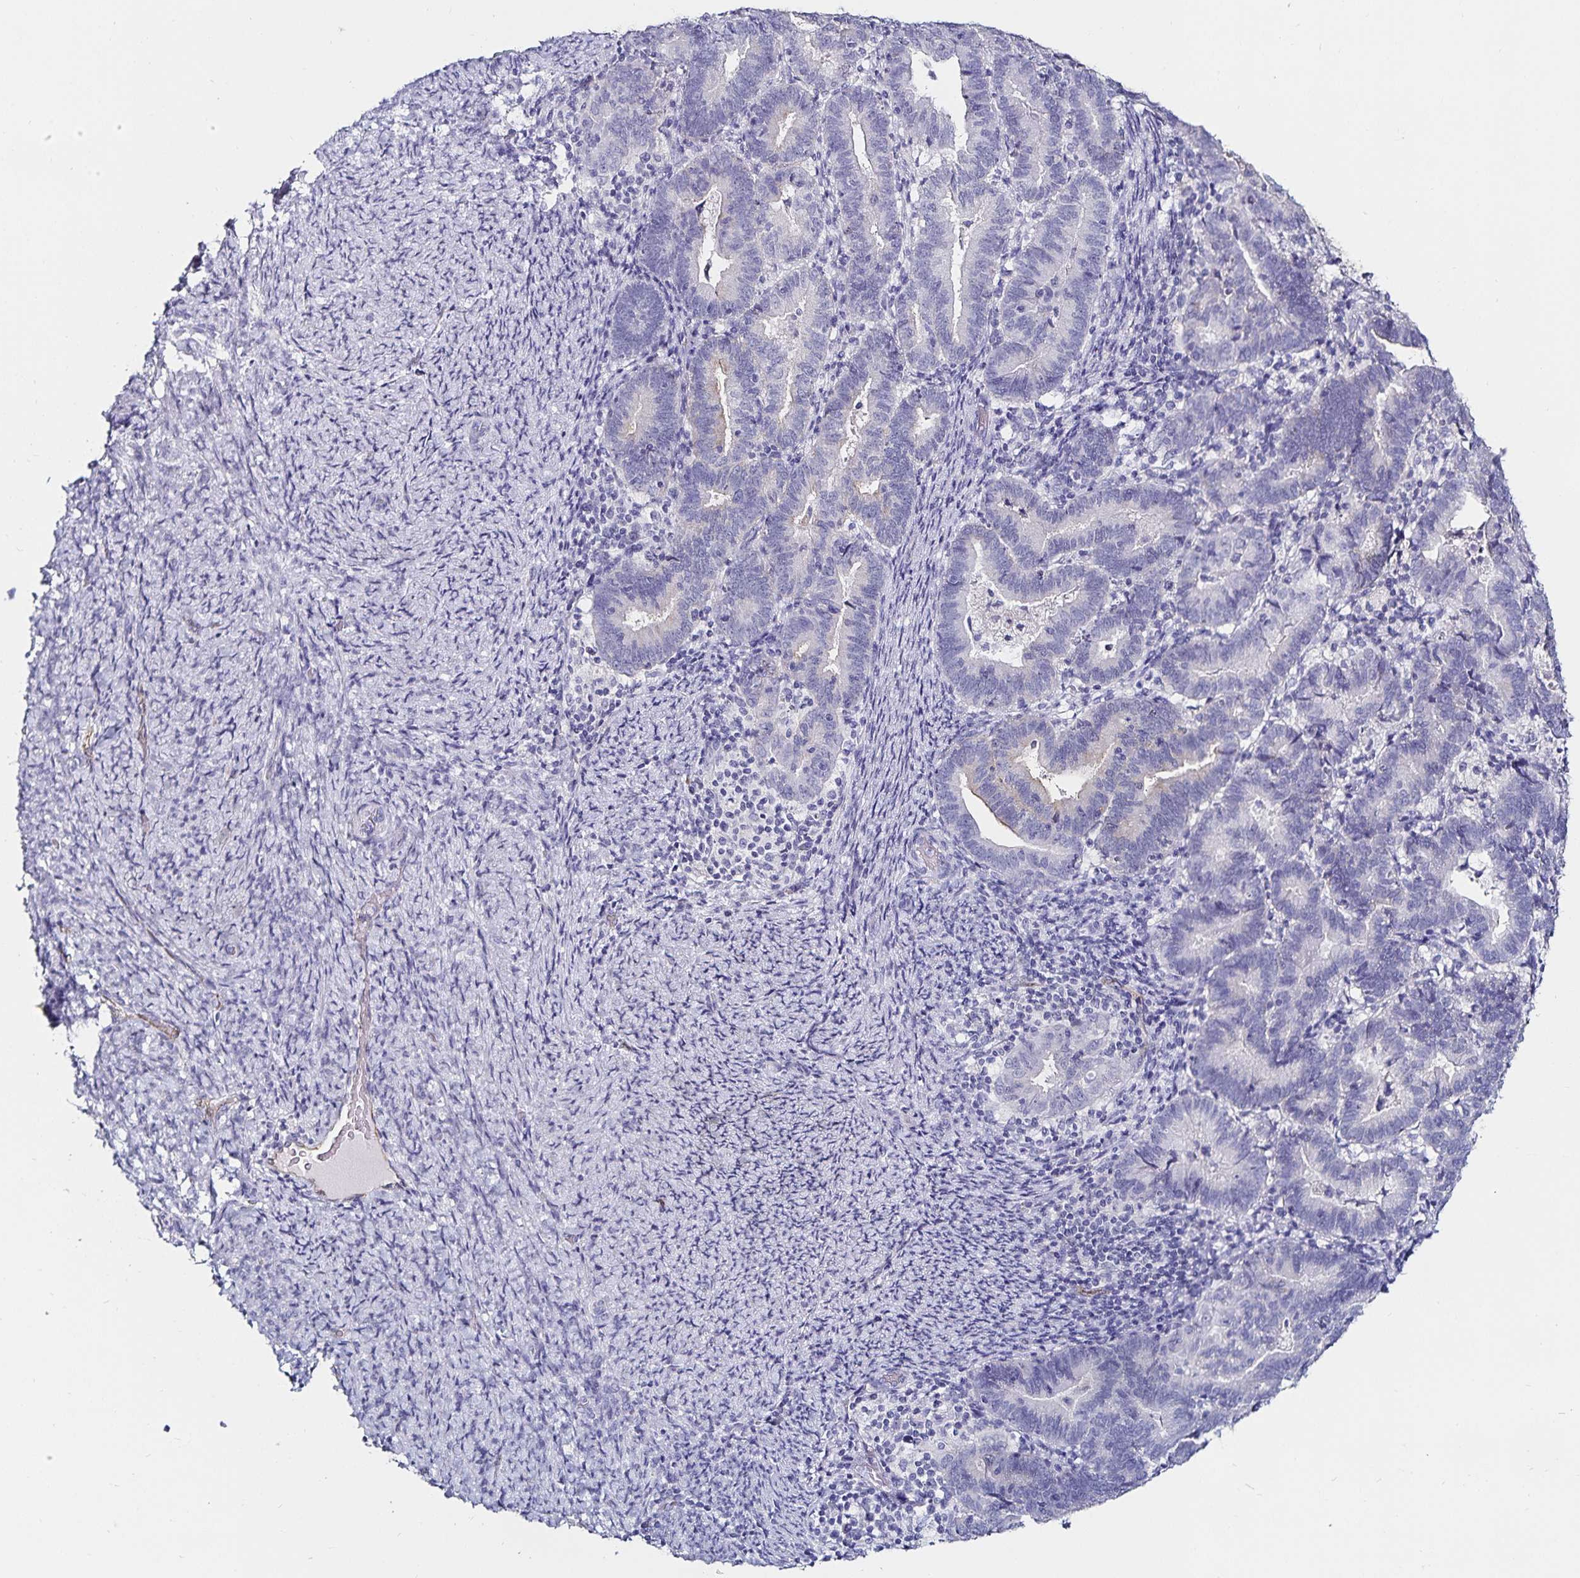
{"staining": {"intensity": "negative", "quantity": "none", "location": "none"}, "tissue": "endometrial cancer", "cell_type": "Tumor cells", "image_type": "cancer", "snomed": [{"axis": "morphology", "description": "Adenocarcinoma, NOS"}, {"axis": "topography", "description": "Endometrium"}], "caption": "The micrograph shows no significant expression in tumor cells of endometrial adenocarcinoma. (Immunohistochemistry, brightfield microscopy, high magnification).", "gene": "TSPAN7", "patient": {"sex": "female", "age": 70}}